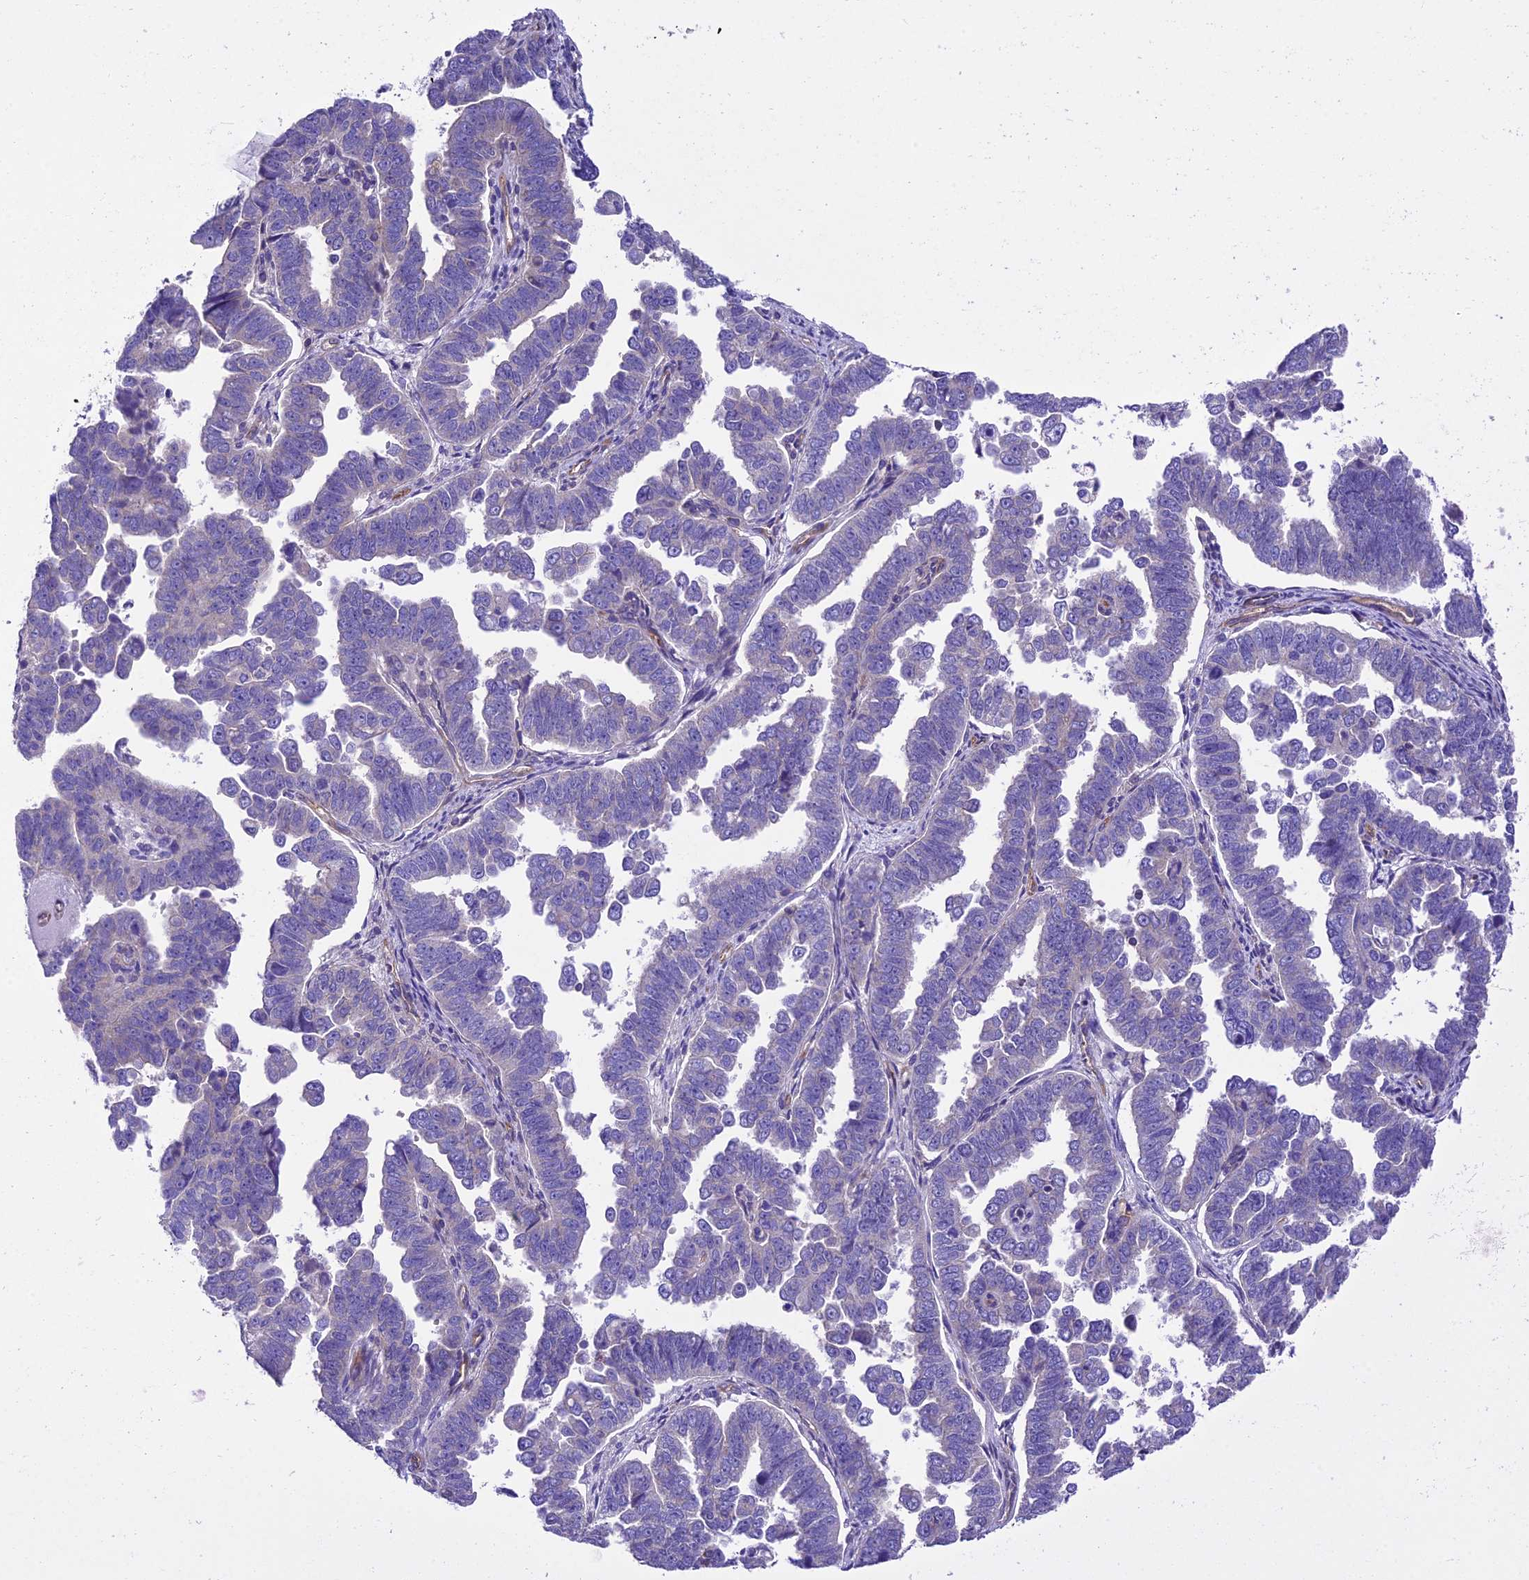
{"staining": {"intensity": "negative", "quantity": "none", "location": "none"}, "tissue": "endometrial cancer", "cell_type": "Tumor cells", "image_type": "cancer", "snomed": [{"axis": "morphology", "description": "Adenocarcinoma, NOS"}, {"axis": "topography", "description": "Endometrium"}], "caption": "A high-resolution image shows IHC staining of endometrial cancer (adenocarcinoma), which displays no significant positivity in tumor cells.", "gene": "PPFIA3", "patient": {"sex": "female", "age": 75}}